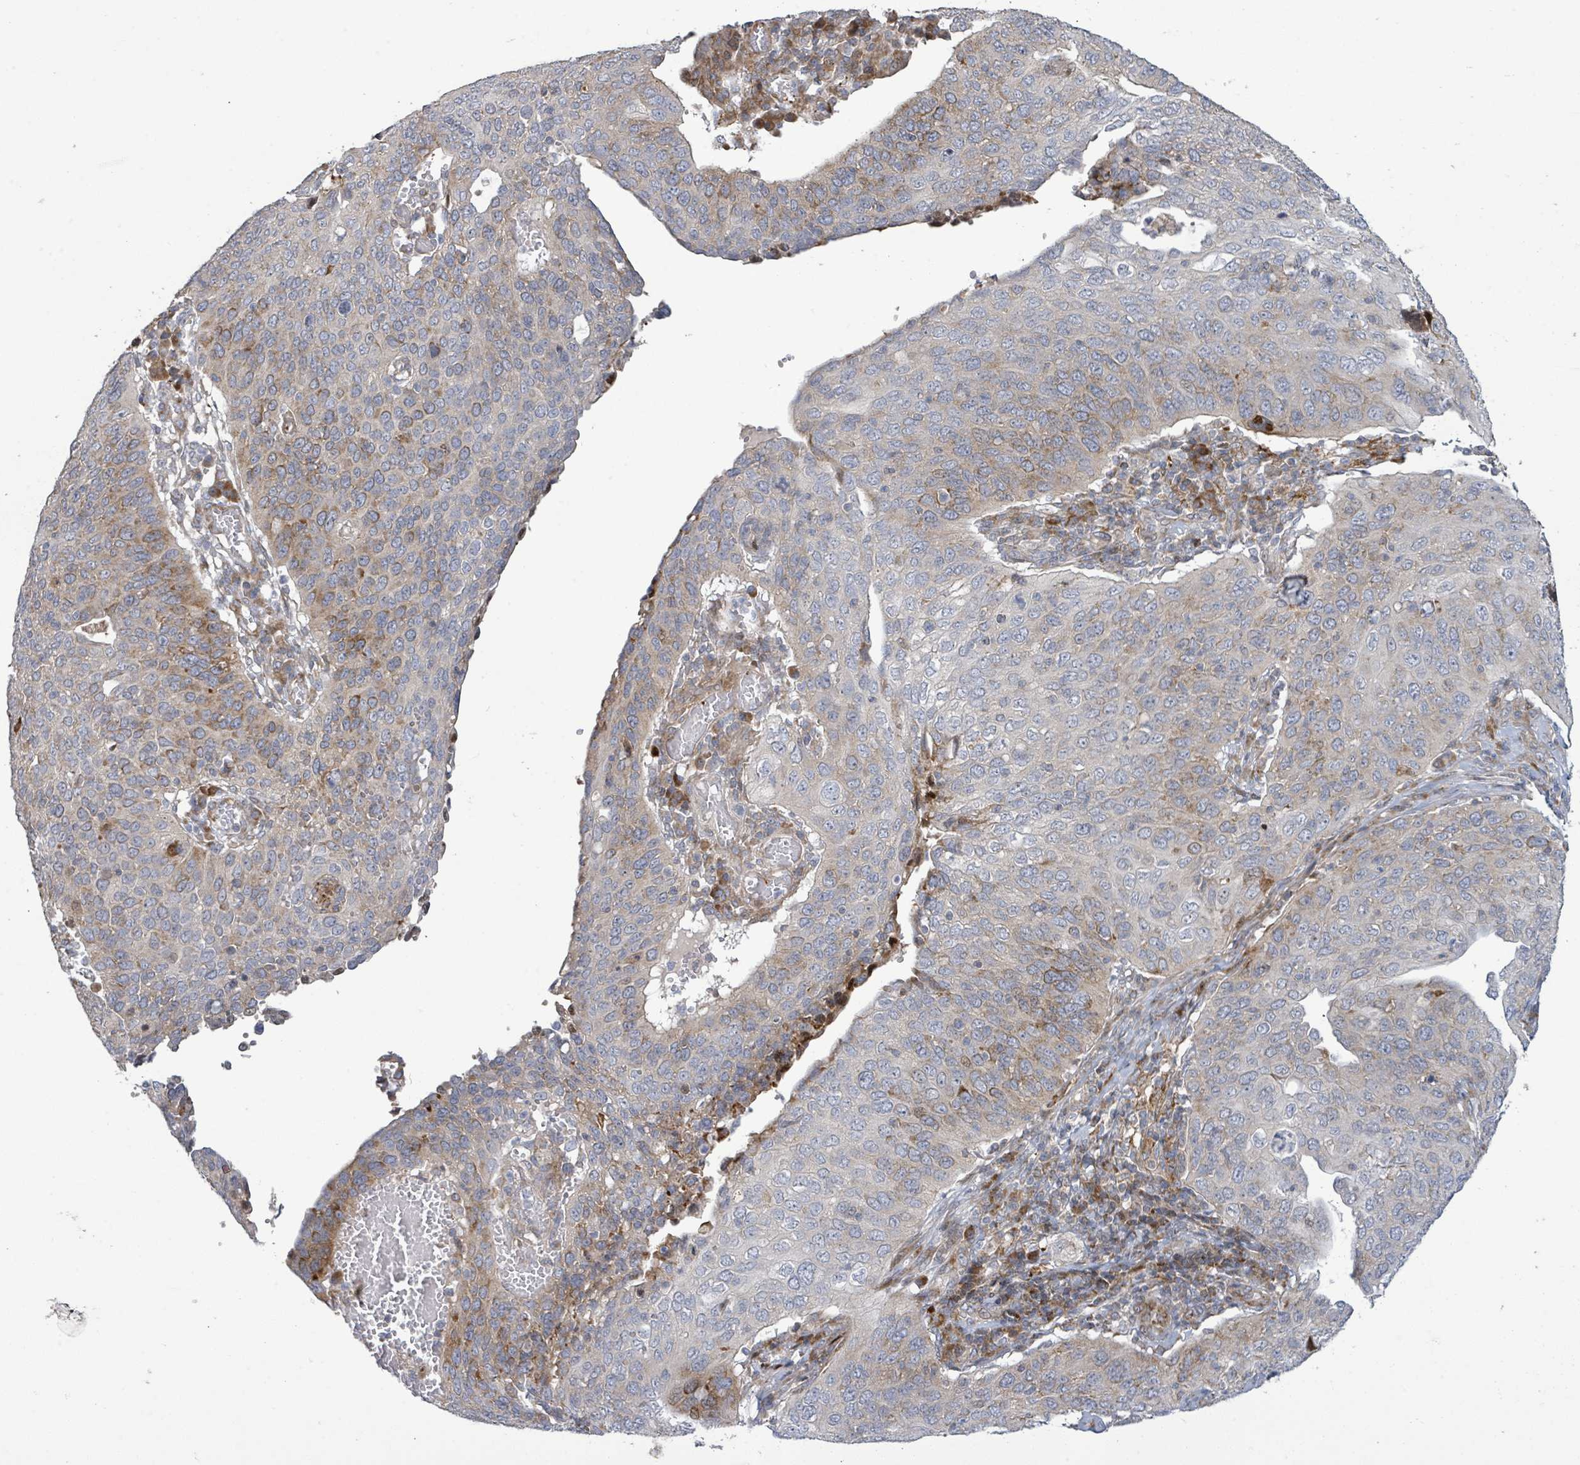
{"staining": {"intensity": "moderate", "quantity": "<25%", "location": "cytoplasmic/membranous"}, "tissue": "cervical cancer", "cell_type": "Tumor cells", "image_type": "cancer", "snomed": [{"axis": "morphology", "description": "Squamous cell carcinoma, NOS"}, {"axis": "topography", "description": "Cervix"}], "caption": "This histopathology image exhibits immunohistochemistry (IHC) staining of human cervical squamous cell carcinoma, with low moderate cytoplasmic/membranous positivity in approximately <25% of tumor cells.", "gene": "LILRA4", "patient": {"sex": "female", "age": 36}}